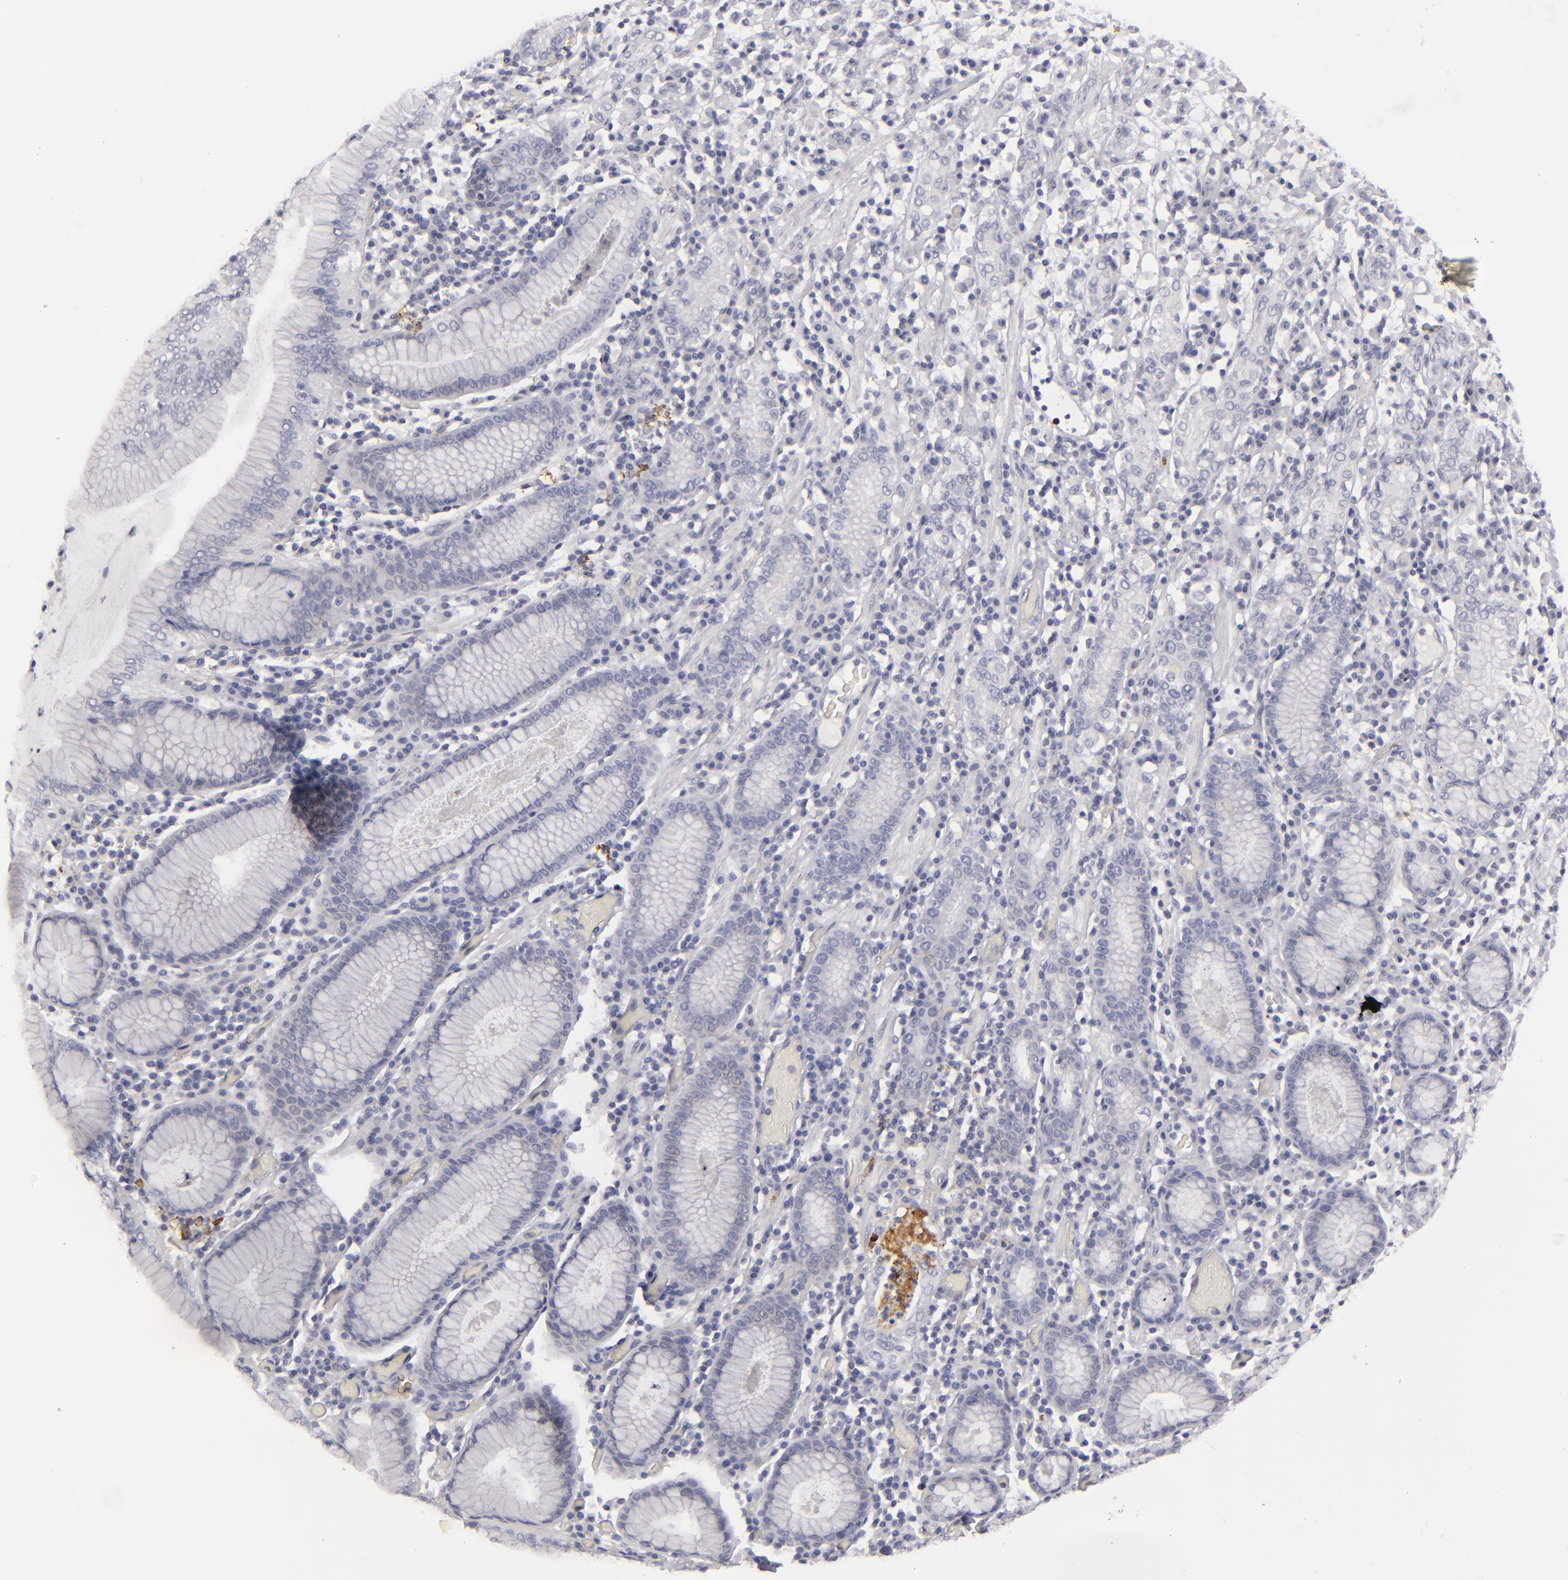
{"staining": {"intensity": "negative", "quantity": "none", "location": "none"}, "tissue": "stomach cancer", "cell_type": "Tumor cells", "image_type": "cancer", "snomed": [{"axis": "morphology", "description": "Adenocarcinoma, NOS"}, {"axis": "topography", "description": "Stomach, lower"}], "caption": "Tumor cells are negative for protein expression in human stomach cancer.", "gene": "C9", "patient": {"sex": "male", "age": 88}}